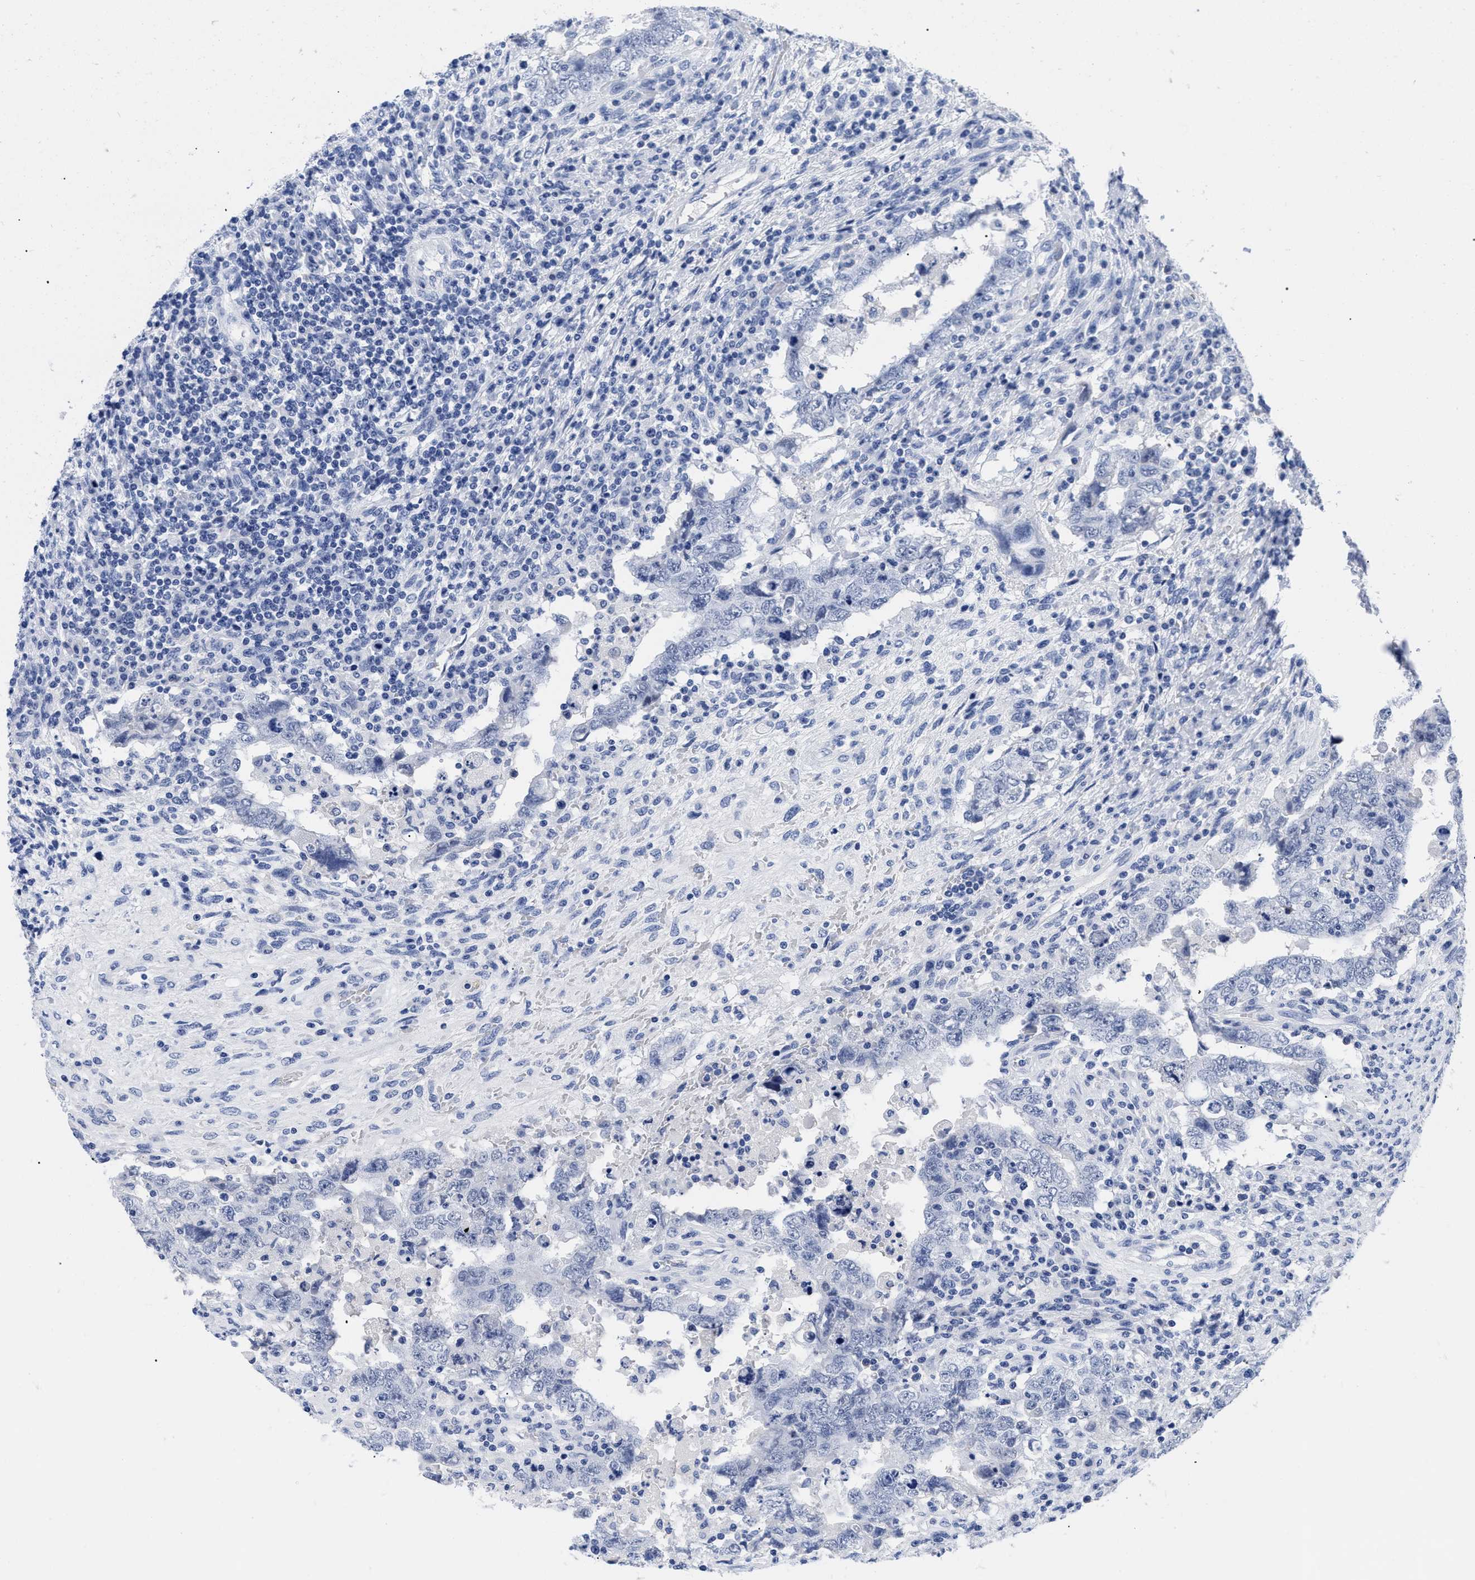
{"staining": {"intensity": "negative", "quantity": "none", "location": "none"}, "tissue": "testis cancer", "cell_type": "Tumor cells", "image_type": "cancer", "snomed": [{"axis": "morphology", "description": "Carcinoma, Embryonal, NOS"}, {"axis": "topography", "description": "Testis"}], "caption": "Testis embryonal carcinoma stained for a protein using immunohistochemistry reveals no positivity tumor cells.", "gene": "TREML1", "patient": {"sex": "male", "age": 26}}